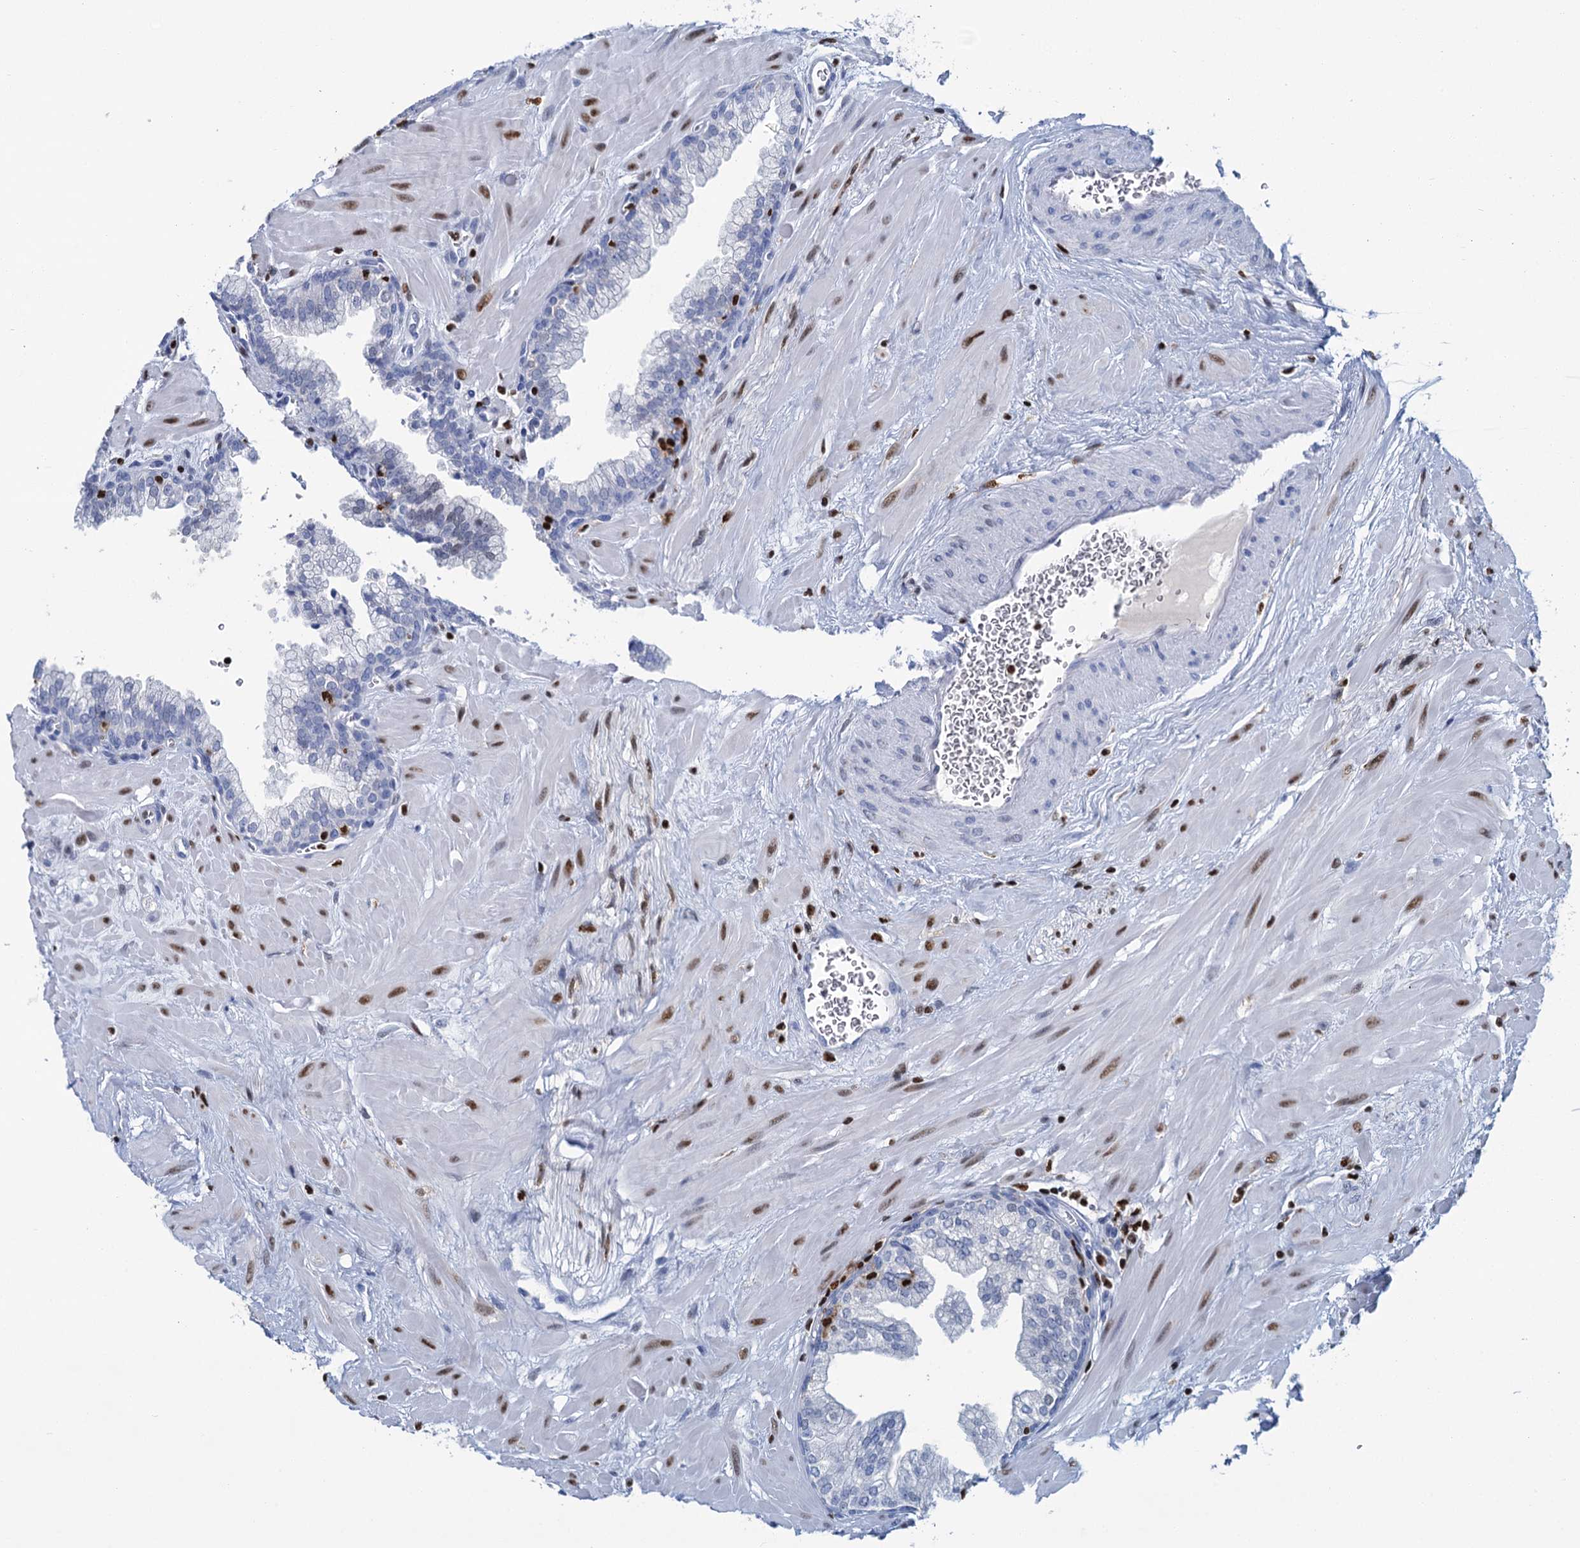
{"staining": {"intensity": "negative", "quantity": "none", "location": "none"}, "tissue": "prostate", "cell_type": "Glandular cells", "image_type": "normal", "snomed": [{"axis": "morphology", "description": "Normal tissue, NOS"}, {"axis": "topography", "description": "Prostate"}], "caption": "Immunohistochemical staining of unremarkable prostate displays no significant expression in glandular cells. (Brightfield microscopy of DAB IHC at high magnification).", "gene": "CELF2", "patient": {"sex": "male", "age": 60}}